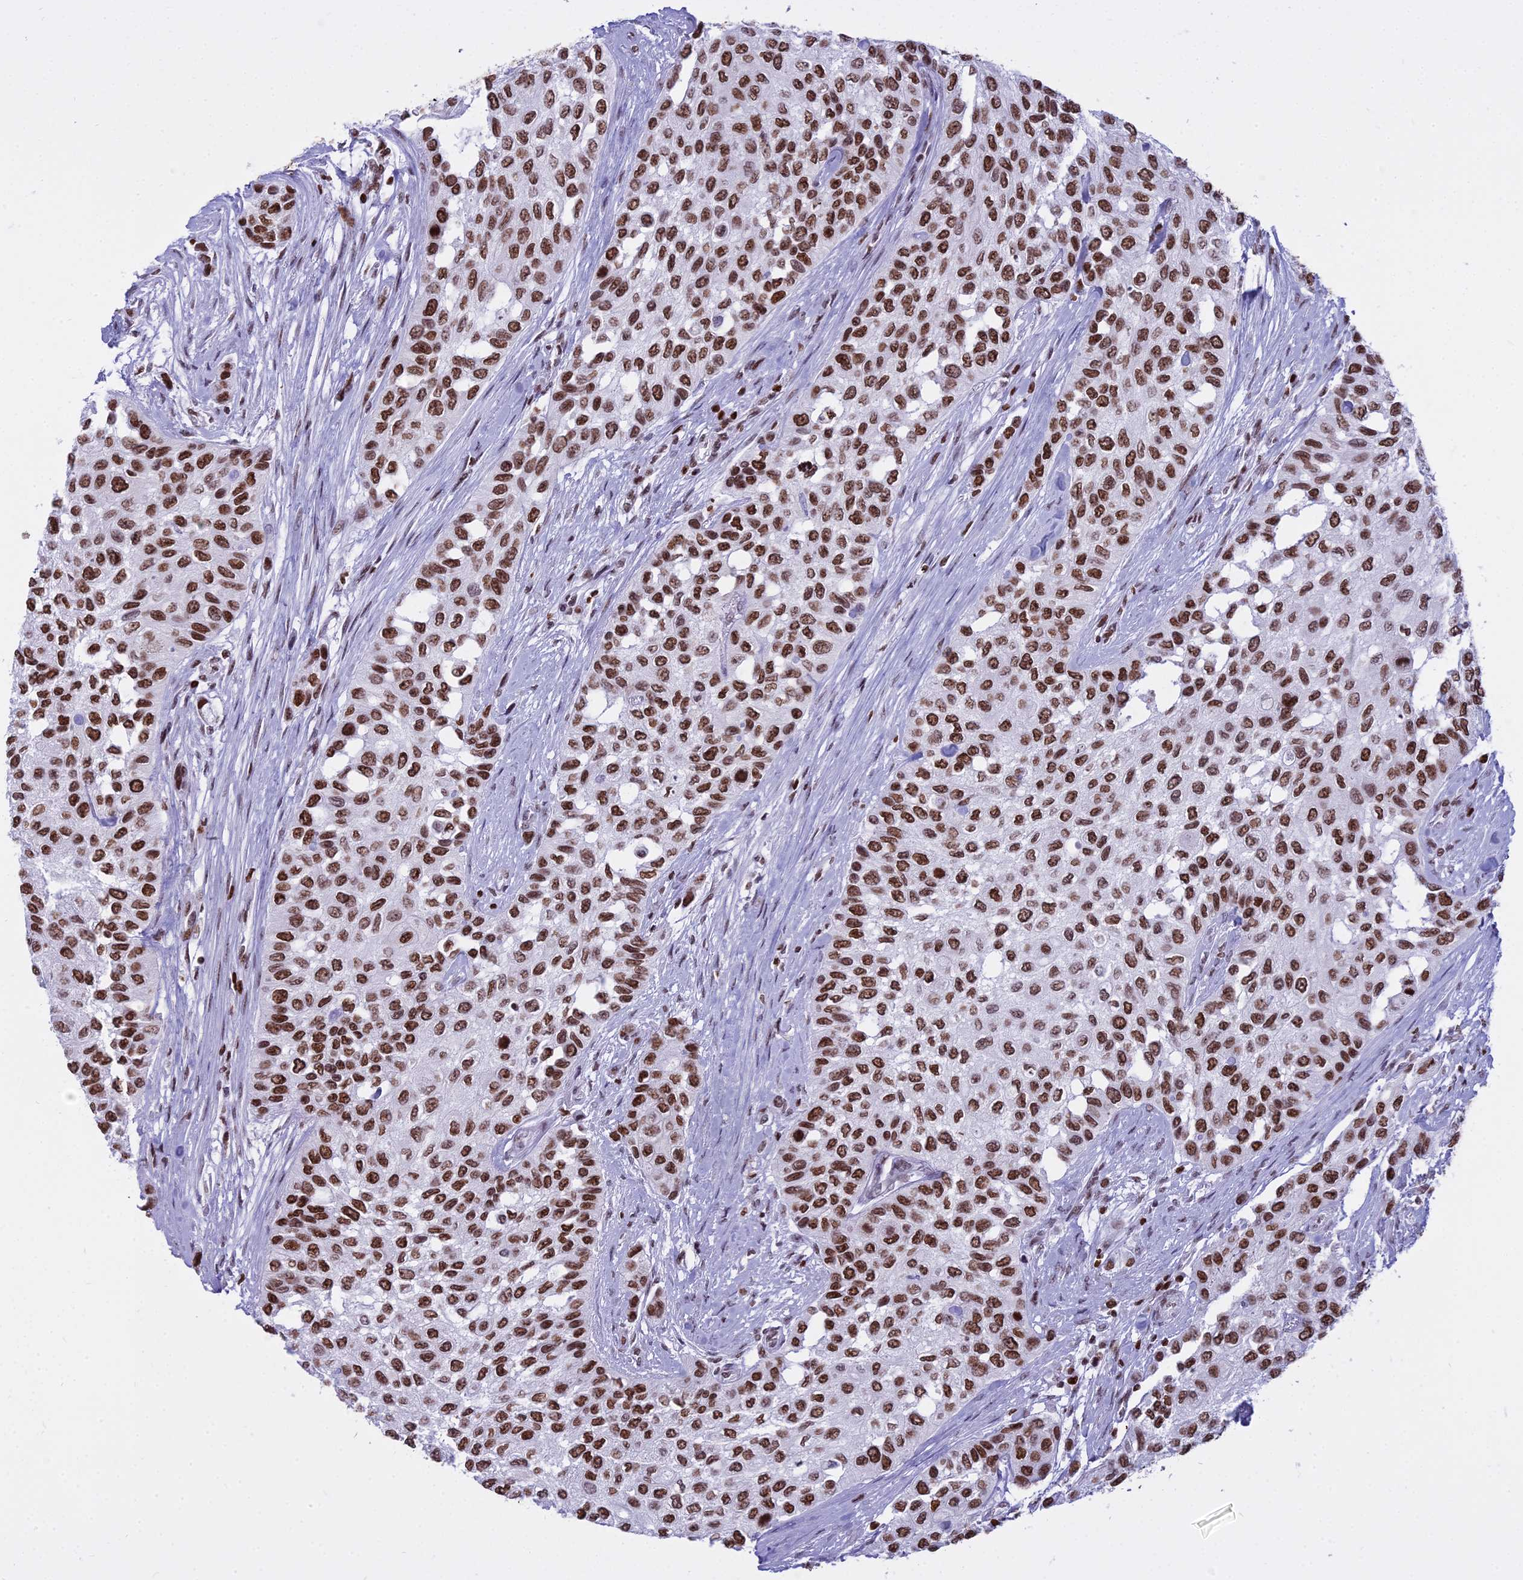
{"staining": {"intensity": "strong", "quantity": ">75%", "location": "nuclear"}, "tissue": "urothelial cancer", "cell_type": "Tumor cells", "image_type": "cancer", "snomed": [{"axis": "morphology", "description": "Normal tissue, NOS"}, {"axis": "morphology", "description": "Urothelial carcinoma, High grade"}, {"axis": "topography", "description": "Vascular tissue"}, {"axis": "topography", "description": "Urinary bladder"}], "caption": "A micrograph of urothelial cancer stained for a protein exhibits strong nuclear brown staining in tumor cells.", "gene": "PARP1", "patient": {"sex": "female", "age": 56}}